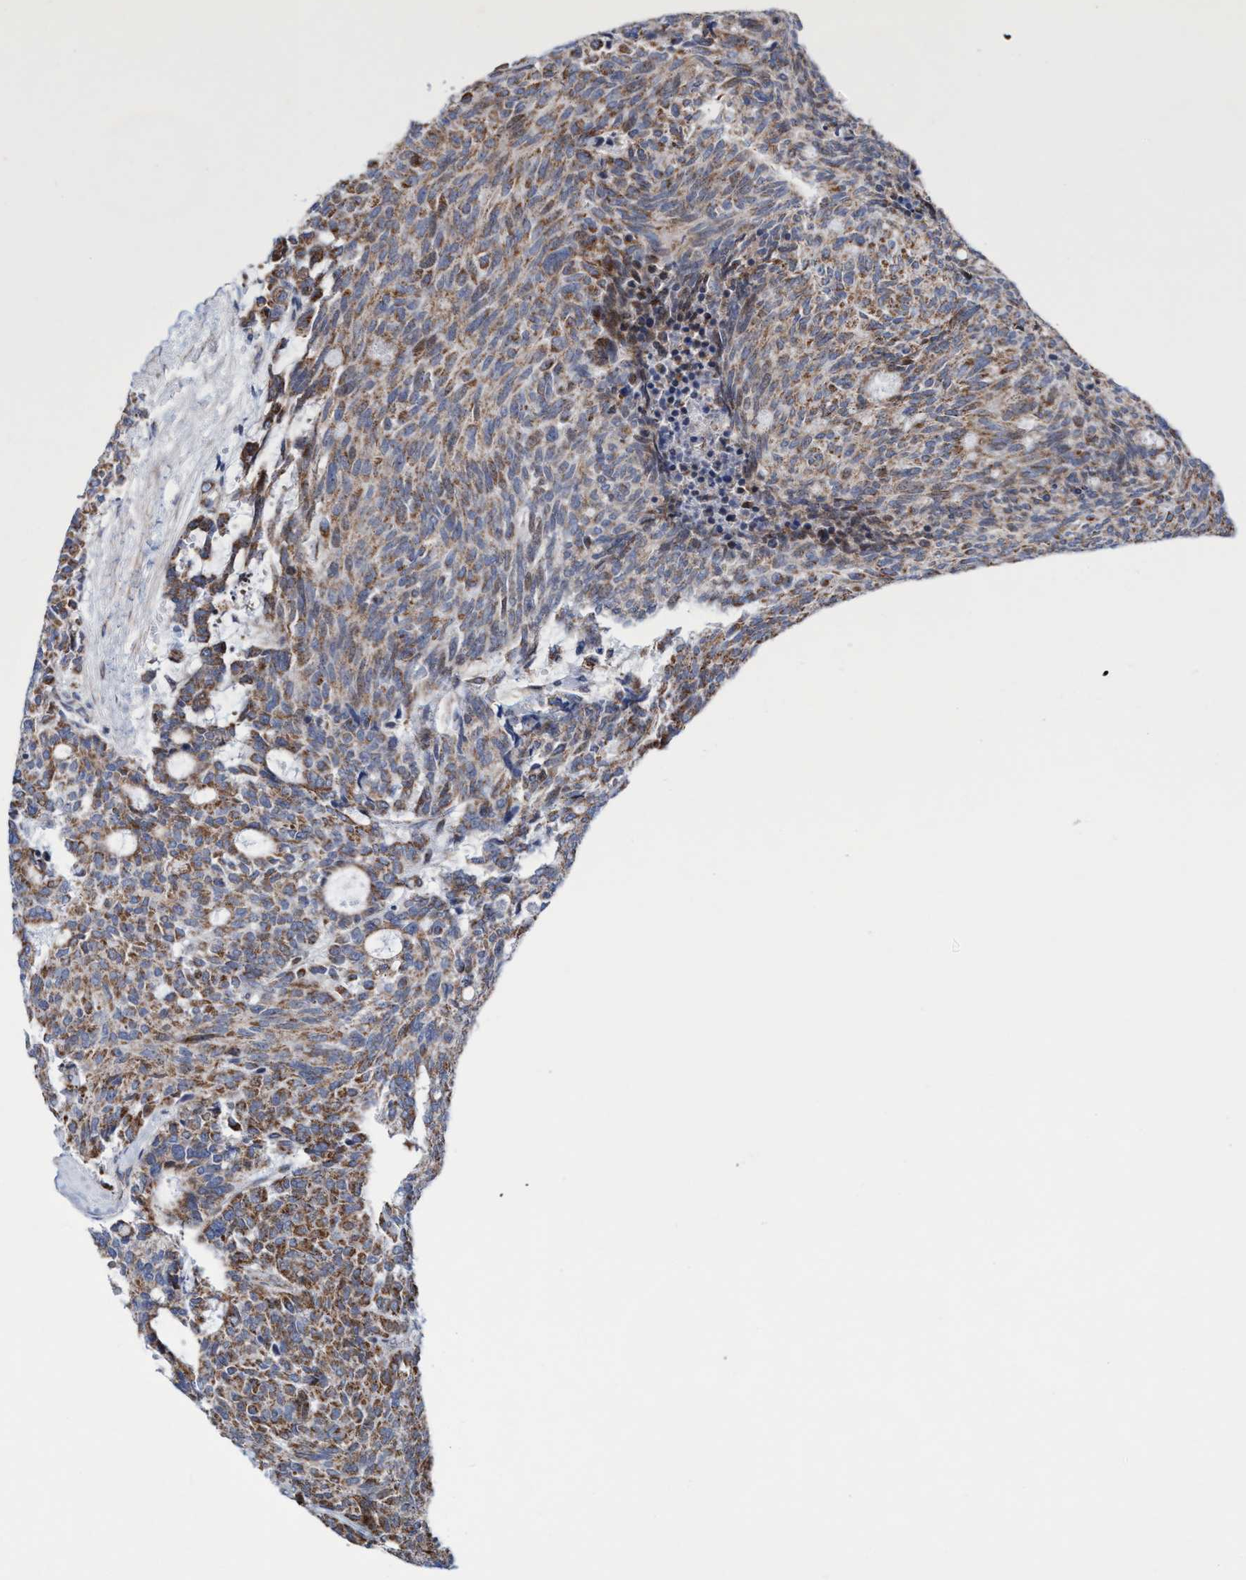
{"staining": {"intensity": "moderate", "quantity": ">75%", "location": "cytoplasmic/membranous"}, "tissue": "carcinoid", "cell_type": "Tumor cells", "image_type": "cancer", "snomed": [{"axis": "morphology", "description": "Carcinoid, malignant, NOS"}, {"axis": "topography", "description": "Pancreas"}], "caption": "The photomicrograph reveals staining of malignant carcinoid, revealing moderate cytoplasmic/membranous protein staining (brown color) within tumor cells.", "gene": "POLR1F", "patient": {"sex": "female", "age": 54}}